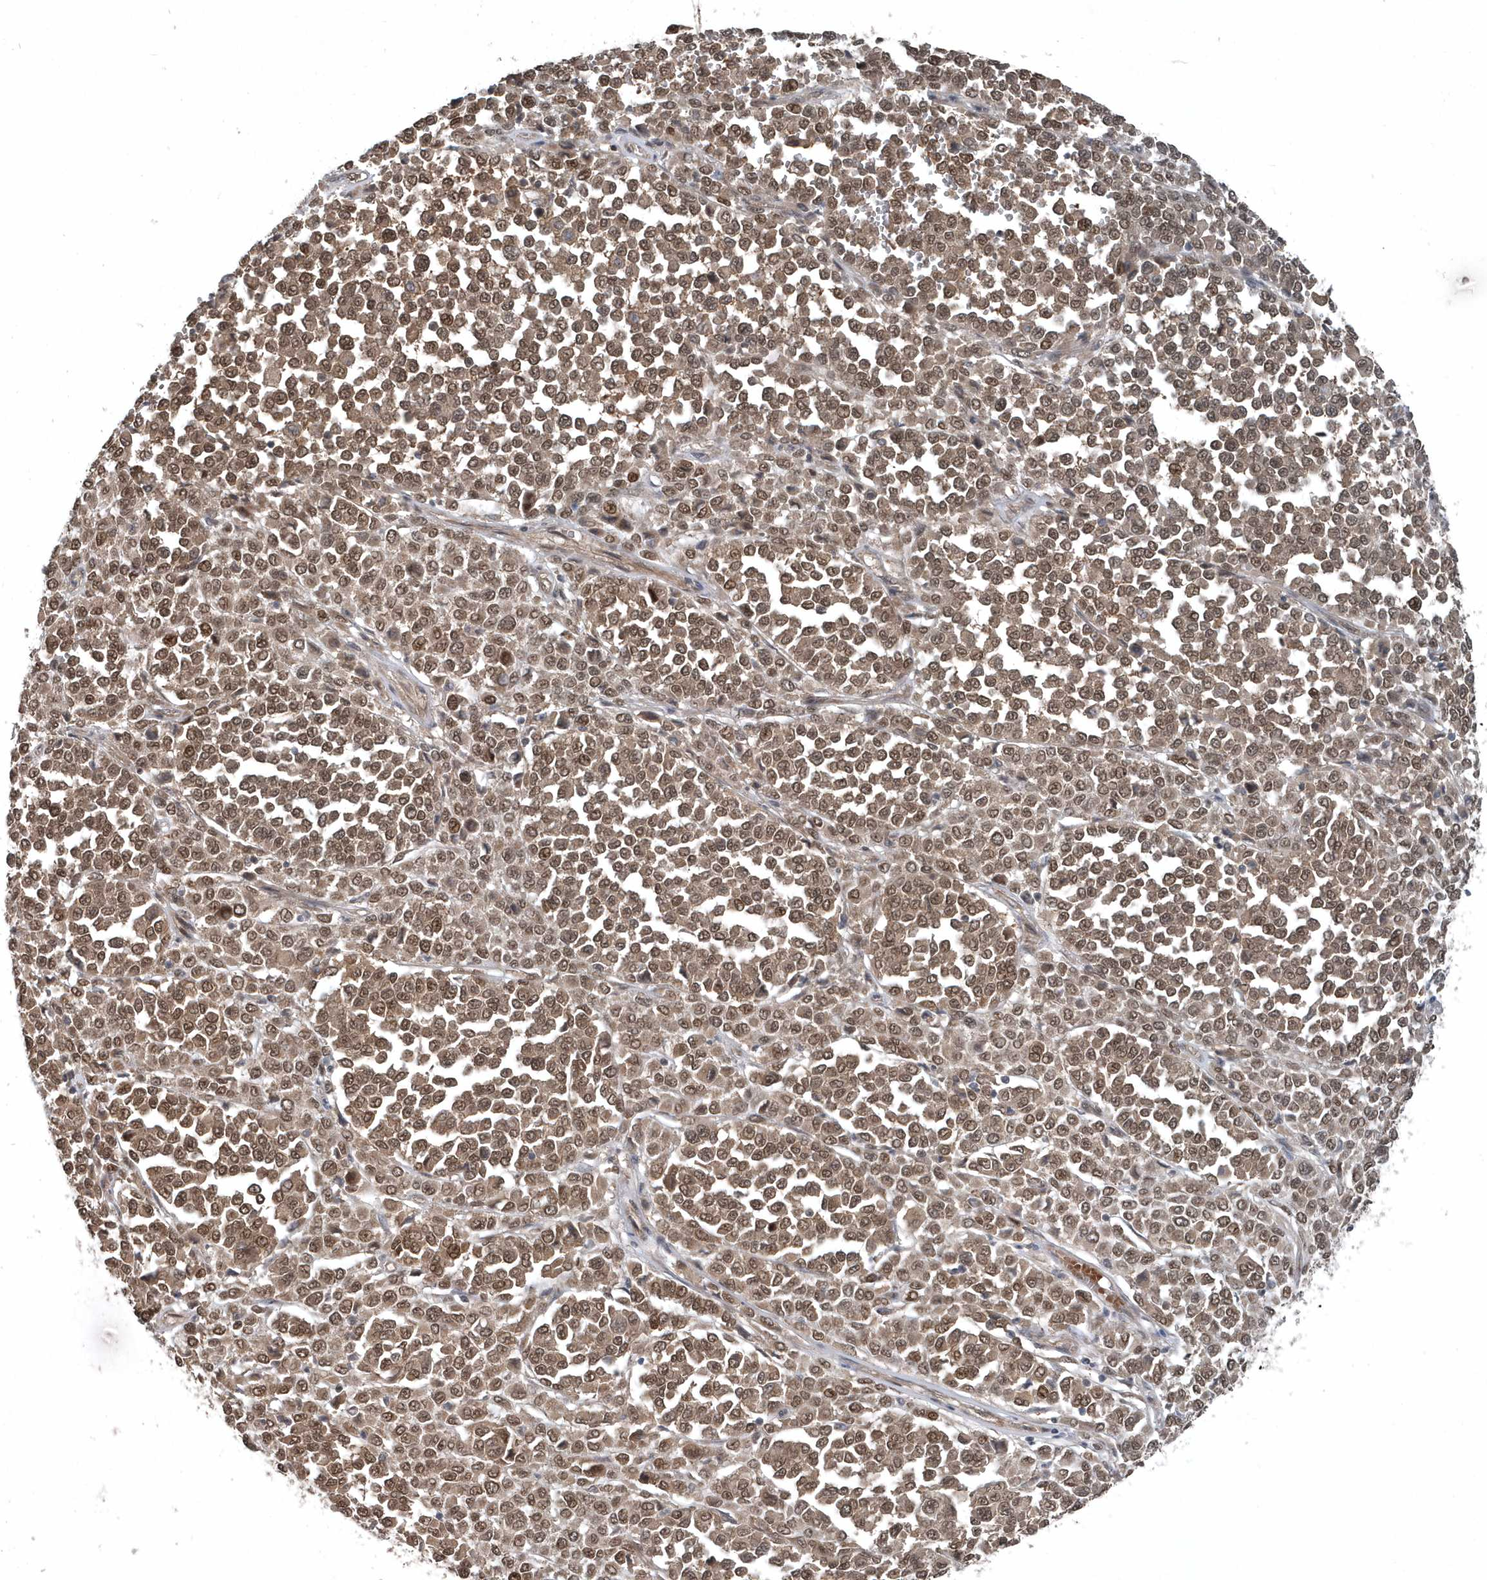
{"staining": {"intensity": "moderate", "quantity": ">75%", "location": "cytoplasmic/membranous,nuclear"}, "tissue": "melanoma", "cell_type": "Tumor cells", "image_type": "cancer", "snomed": [{"axis": "morphology", "description": "Malignant melanoma, Metastatic site"}, {"axis": "topography", "description": "Pancreas"}], "caption": "IHC staining of melanoma, which displays medium levels of moderate cytoplasmic/membranous and nuclear expression in about >75% of tumor cells indicating moderate cytoplasmic/membranous and nuclear protein staining. The staining was performed using DAB (brown) for protein detection and nuclei were counterstained in hematoxylin (blue).", "gene": "QTRT2", "patient": {"sex": "female", "age": 30}}